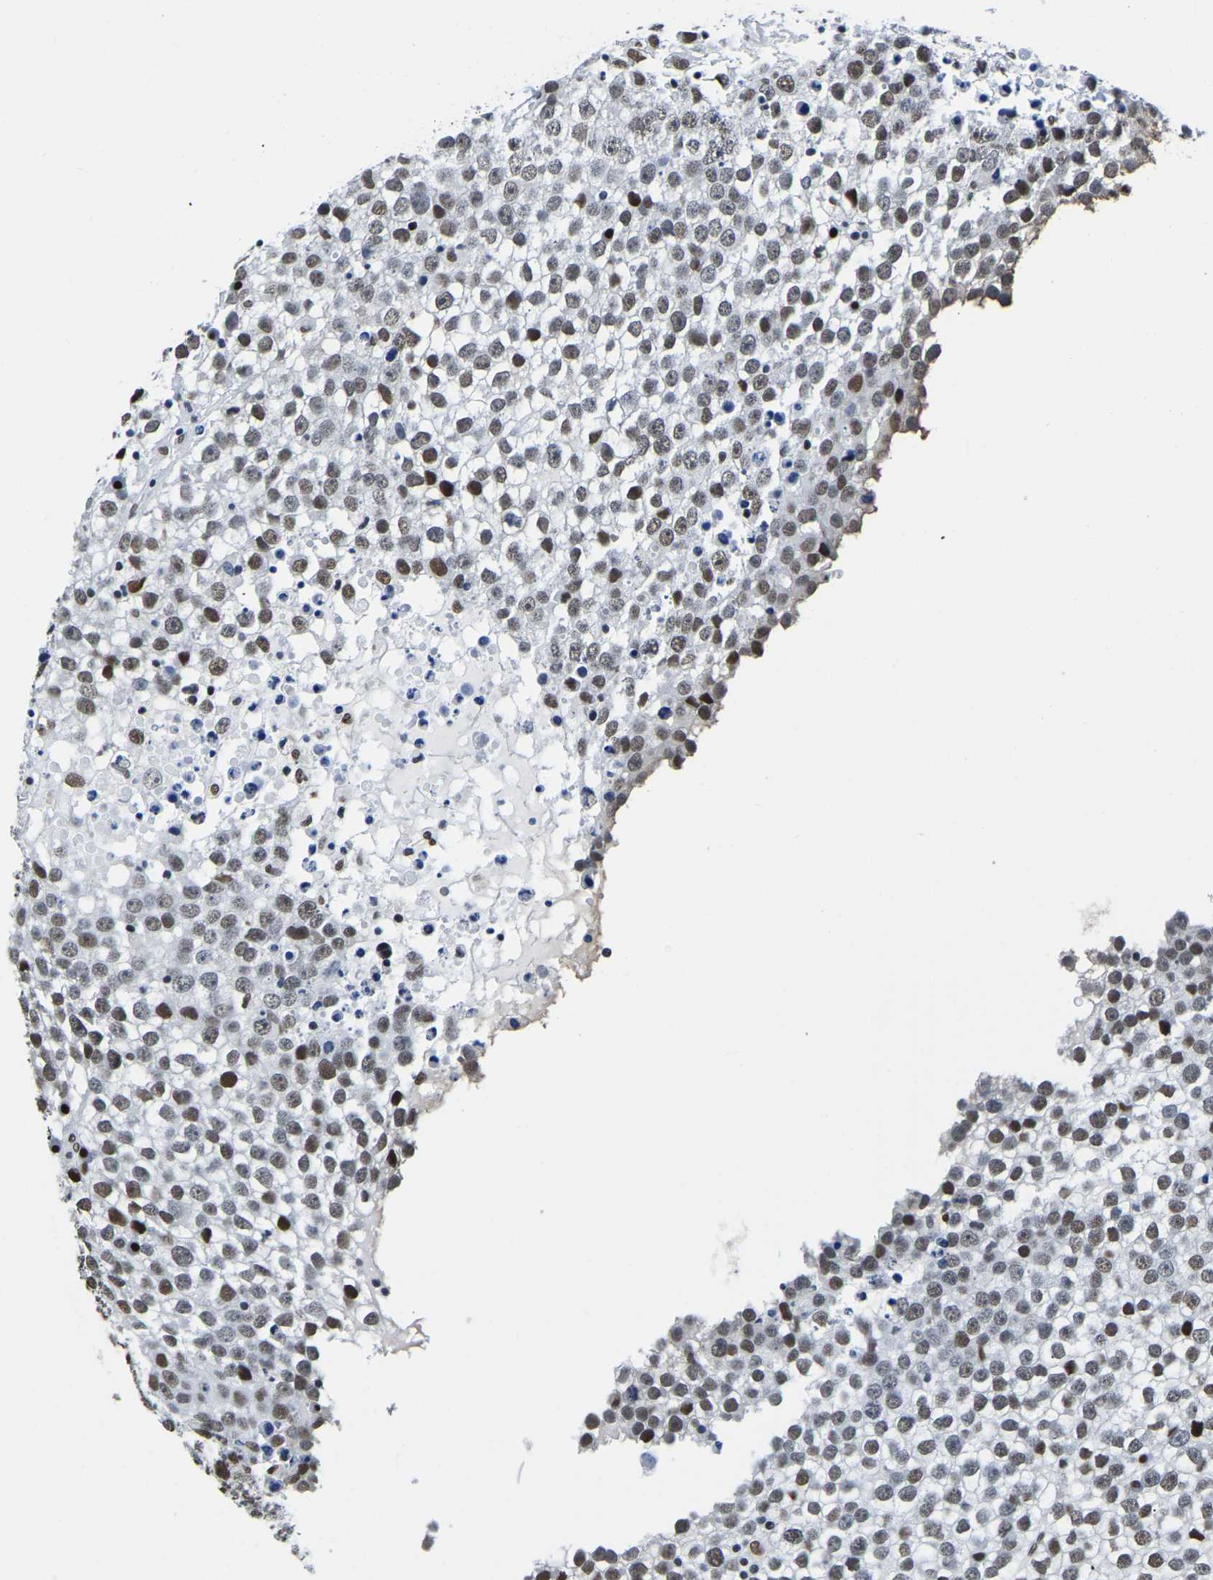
{"staining": {"intensity": "weak", "quantity": ">75%", "location": "nuclear"}, "tissue": "testis cancer", "cell_type": "Tumor cells", "image_type": "cancer", "snomed": [{"axis": "morphology", "description": "Seminoma, NOS"}, {"axis": "topography", "description": "Testis"}], "caption": "Immunohistochemistry photomicrograph of neoplastic tissue: human testis cancer (seminoma) stained using immunohistochemistry exhibits low levels of weak protein expression localized specifically in the nuclear of tumor cells, appearing as a nuclear brown color.", "gene": "UBA1", "patient": {"sex": "male", "age": 65}}